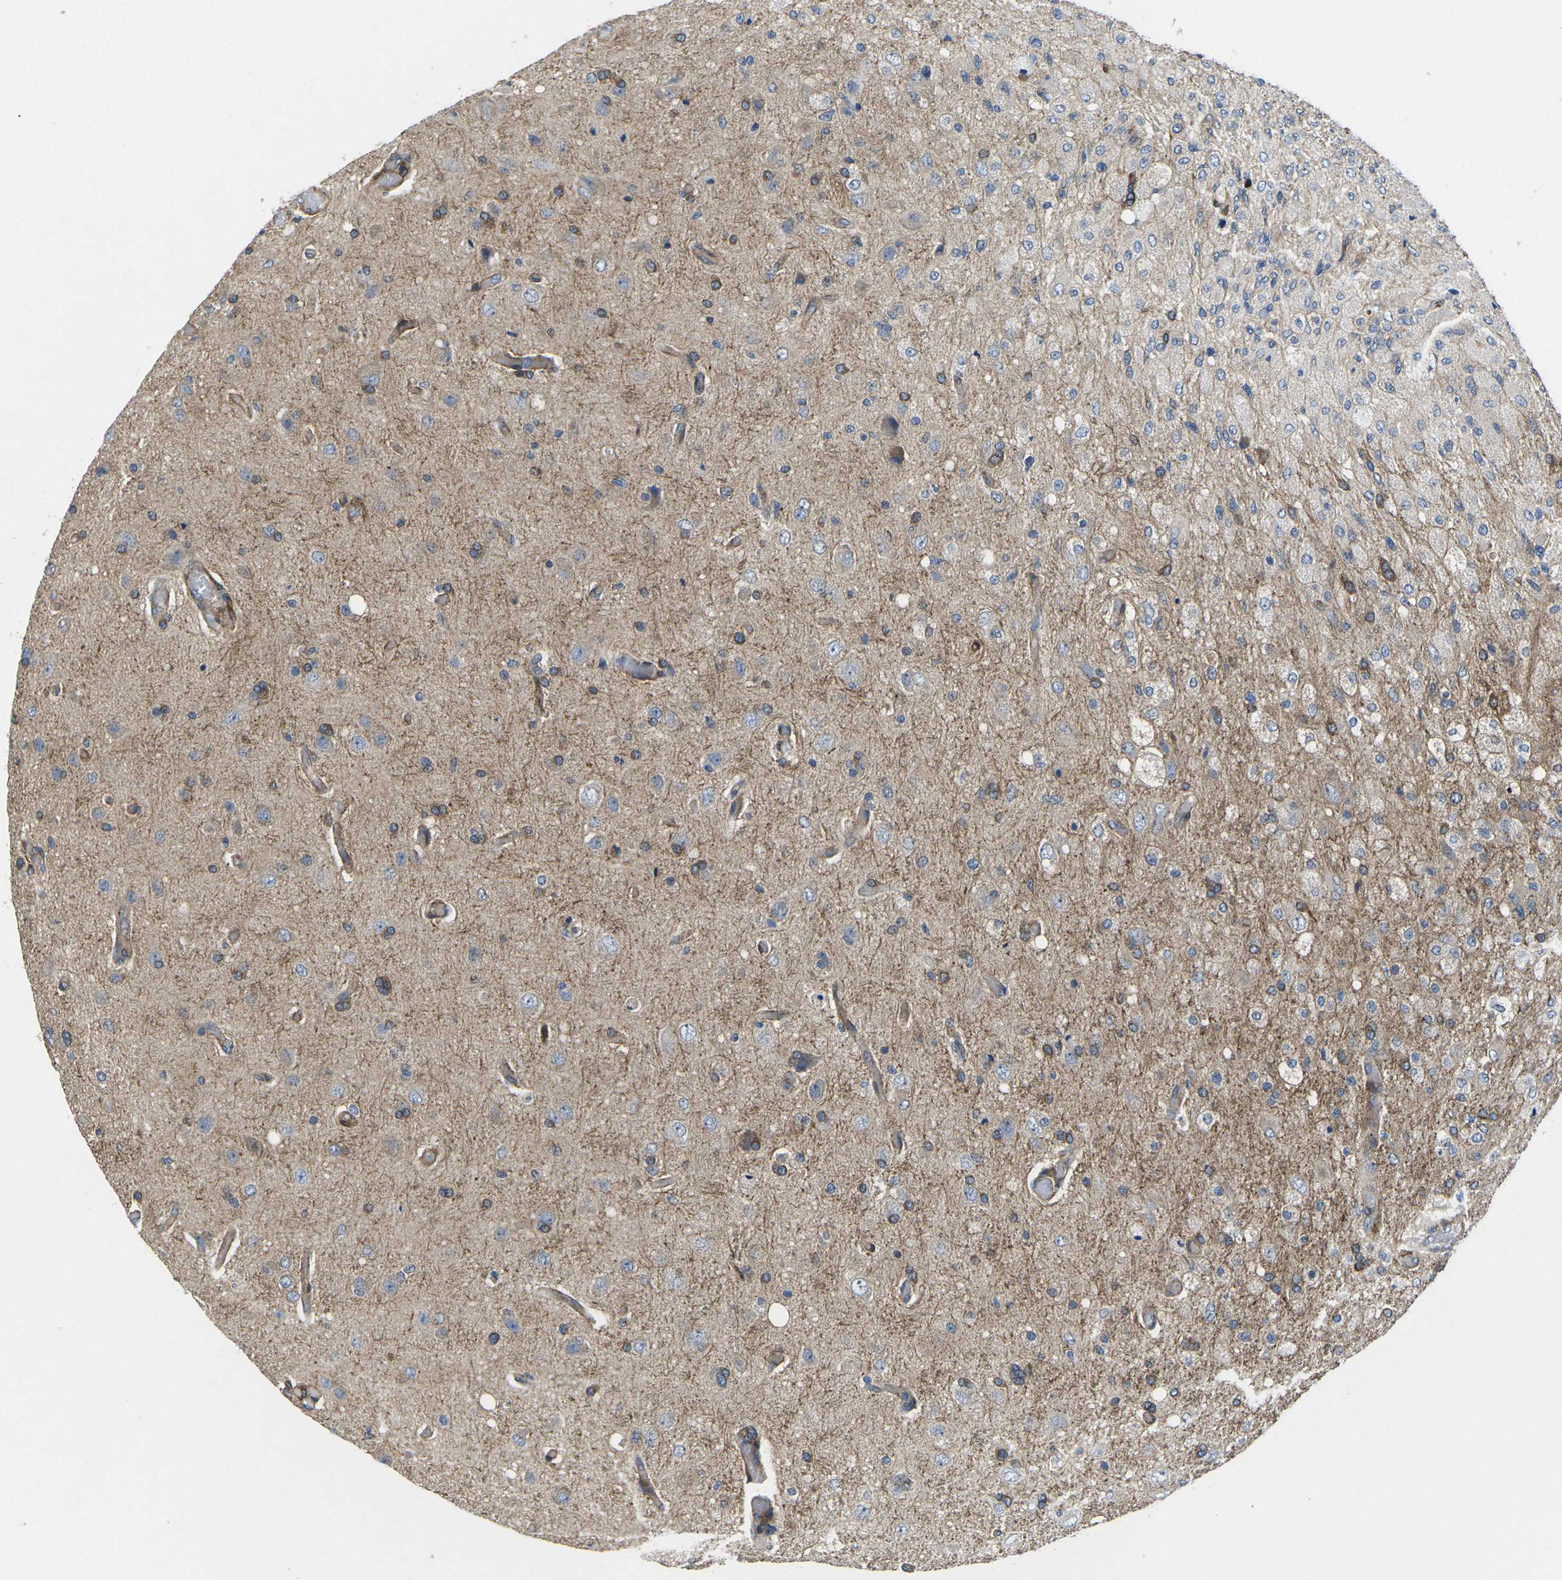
{"staining": {"intensity": "weak", "quantity": "25%-75%", "location": "cytoplasmic/membranous"}, "tissue": "glioma", "cell_type": "Tumor cells", "image_type": "cancer", "snomed": [{"axis": "morphology", "description": "Normal tissue, NOS"}, {"axis": "morphology", "description": "Glioma, malignant, High grade"}, {"axis": "topography", "description": "Cerebral cortex"}], "caption": "Immunohistochemistry (IHC) of glioma exhibits low levels of weak cytoplasmic/membranous expression in approximately 25%-75% of tumor cells.", "gene": "DLG1", "patient": {"sex": "male", "age": 77}}